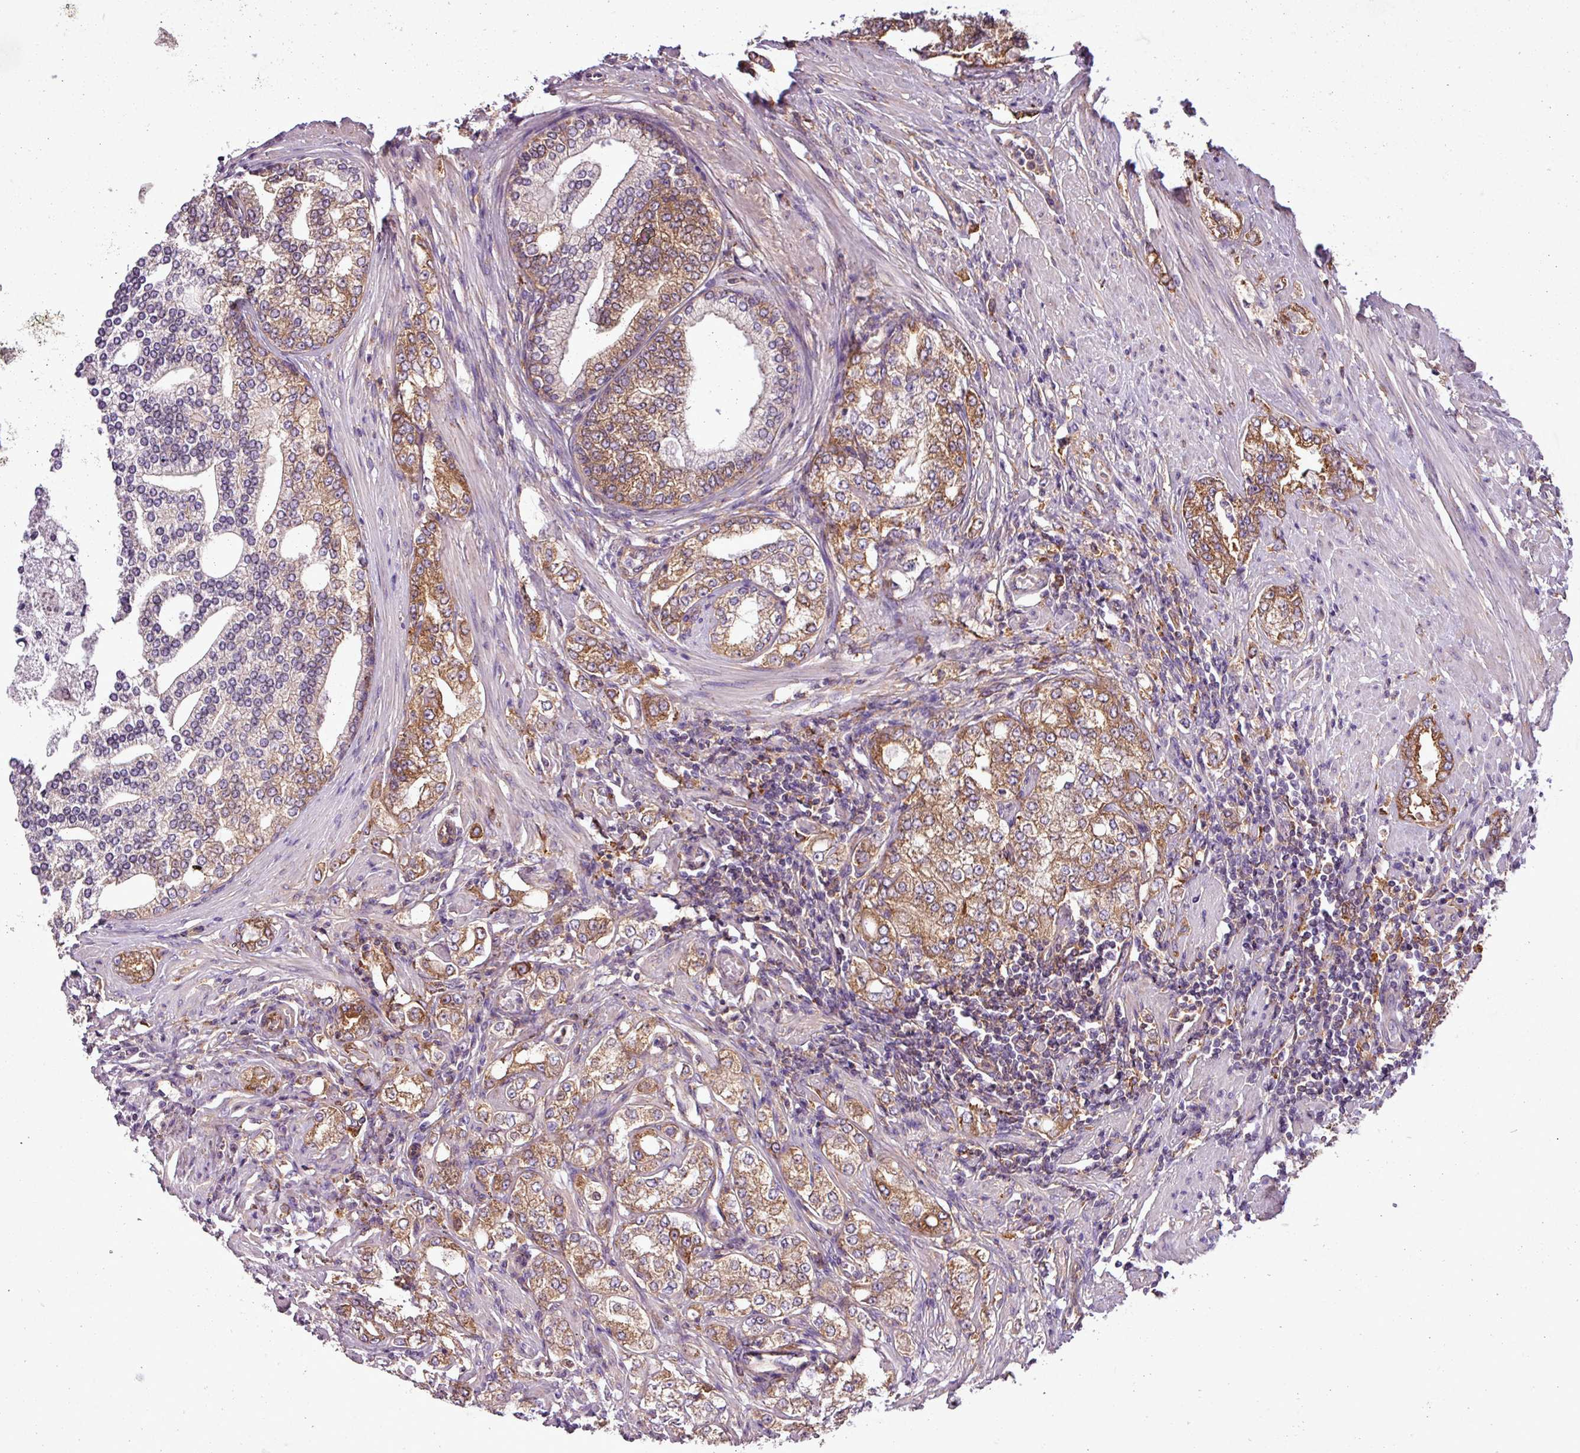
{"staining": {"intensity": "moderate", "quantity": ">75%", "location": "cytoplasmic/membranous"}, "tissue": "prostate cancer", "cell_type": "Tumor cells", "image_type": "cancer", "snomed": [{"axis": "morphology", "description": "Adenocarcinoma, High grade"}, {"axis": "topography", "description": "Prostate"}], "caption": "Human prostate cancer (adenocarcinoma (high-grade)) stained with a protein marker displays moderate staining in tumor cells.", "gene": "PACSIN2", "patient": {"sex": "male", "age": 64}}